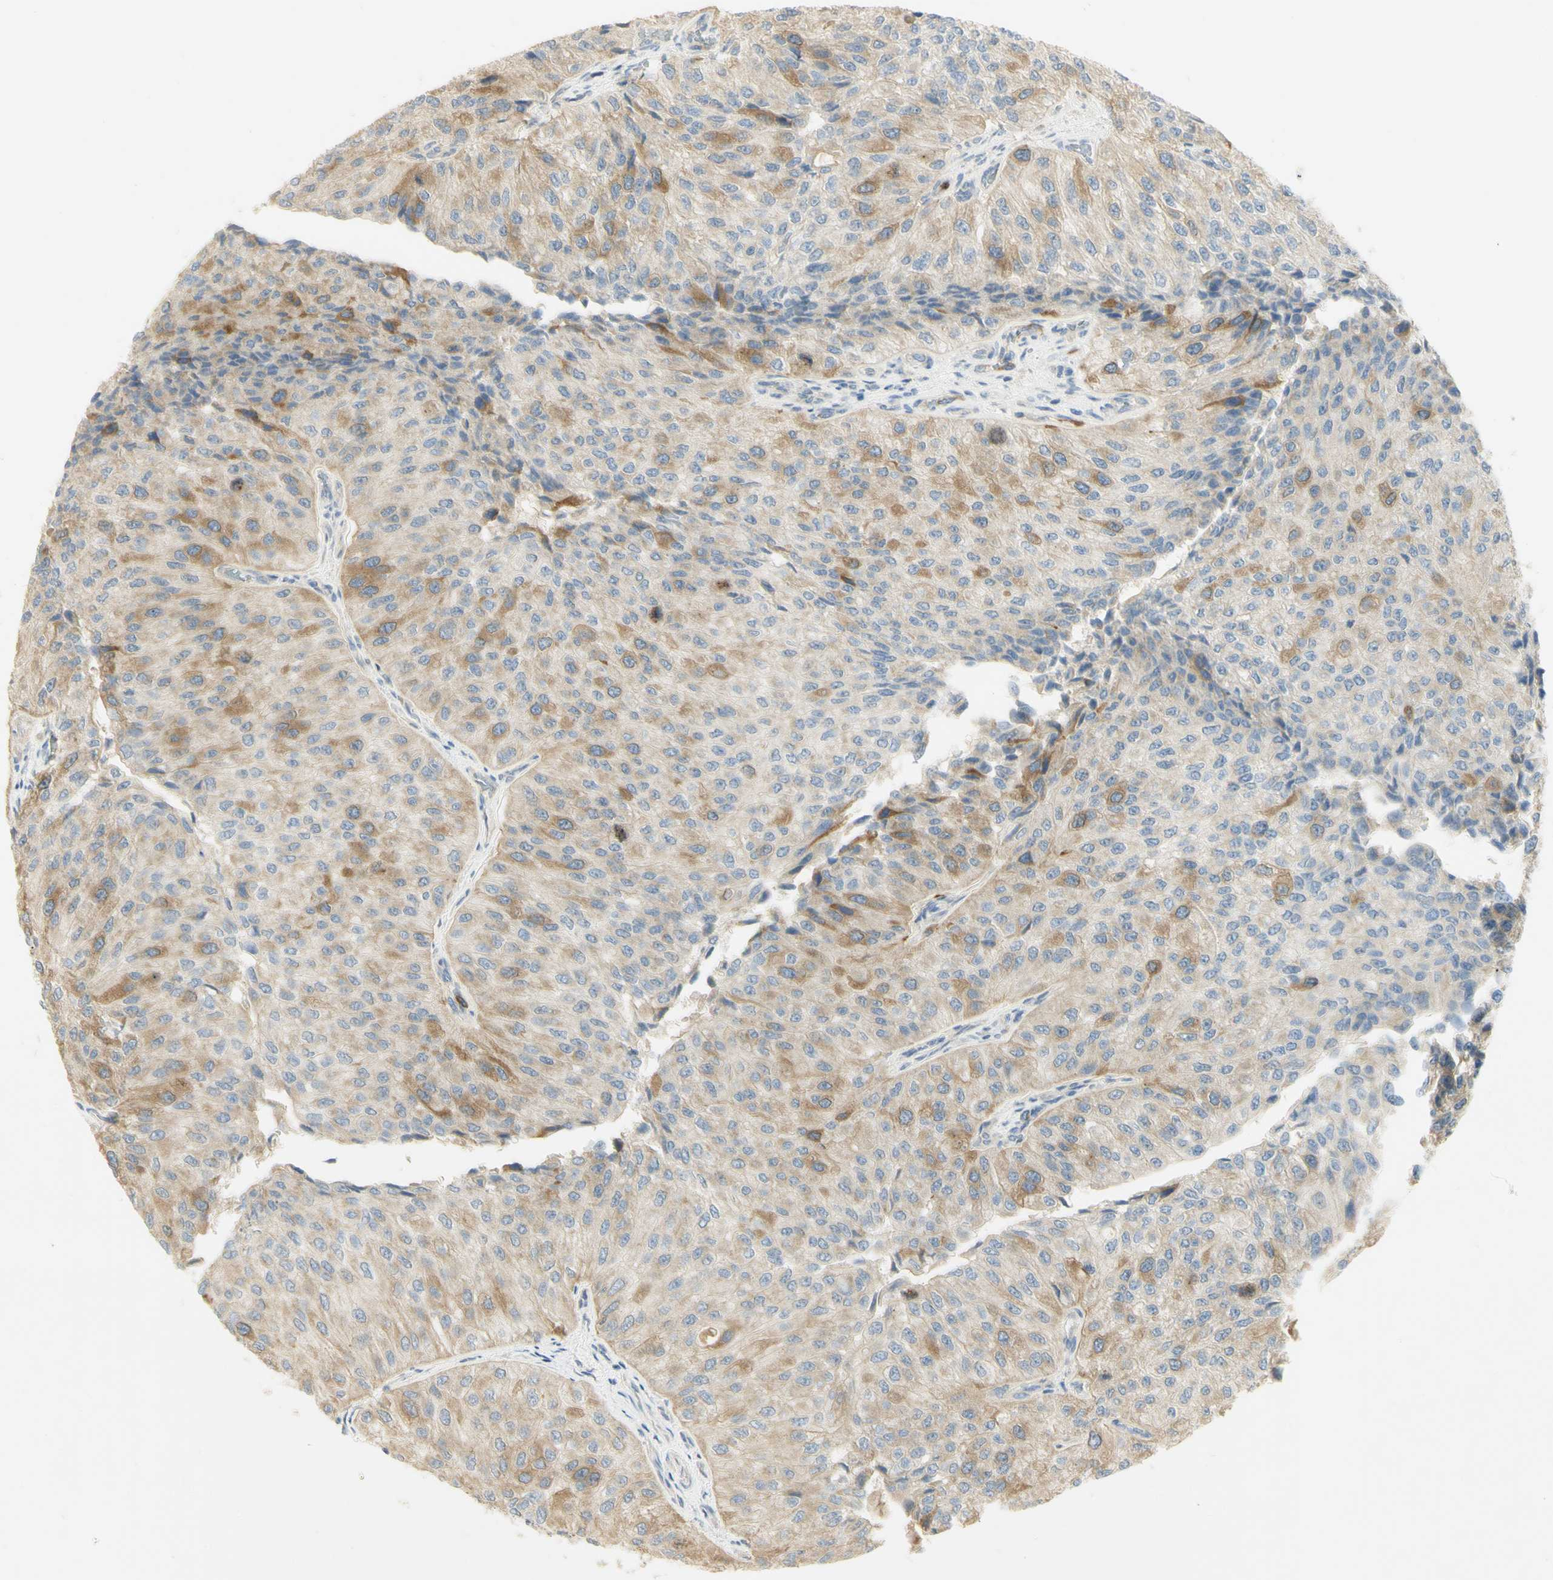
{"staining": {"intensity": "moderate", "quantity": ">75%", "location": "cytoplasmic/membranous"}, "tissue": "urothelial cancer", "cell_type": "Tumor cells", "image_type": "cancer", "snomed": [{"axis": "morphology", "description": "Urothelial carcinoma, High grade"}, {"axis": "topography", "description": "Kidney"}, {"axis": "topography", "description": "Urinary bladder"}], "caption": "Protein analysis of high-grade urothelial carcinoma tissue shows moderate cytoplasmic/membranous positivity in approximately >75% of tumor cells.", "gene": "KIF11", "patient": {"sex": "male", "age": 77}}